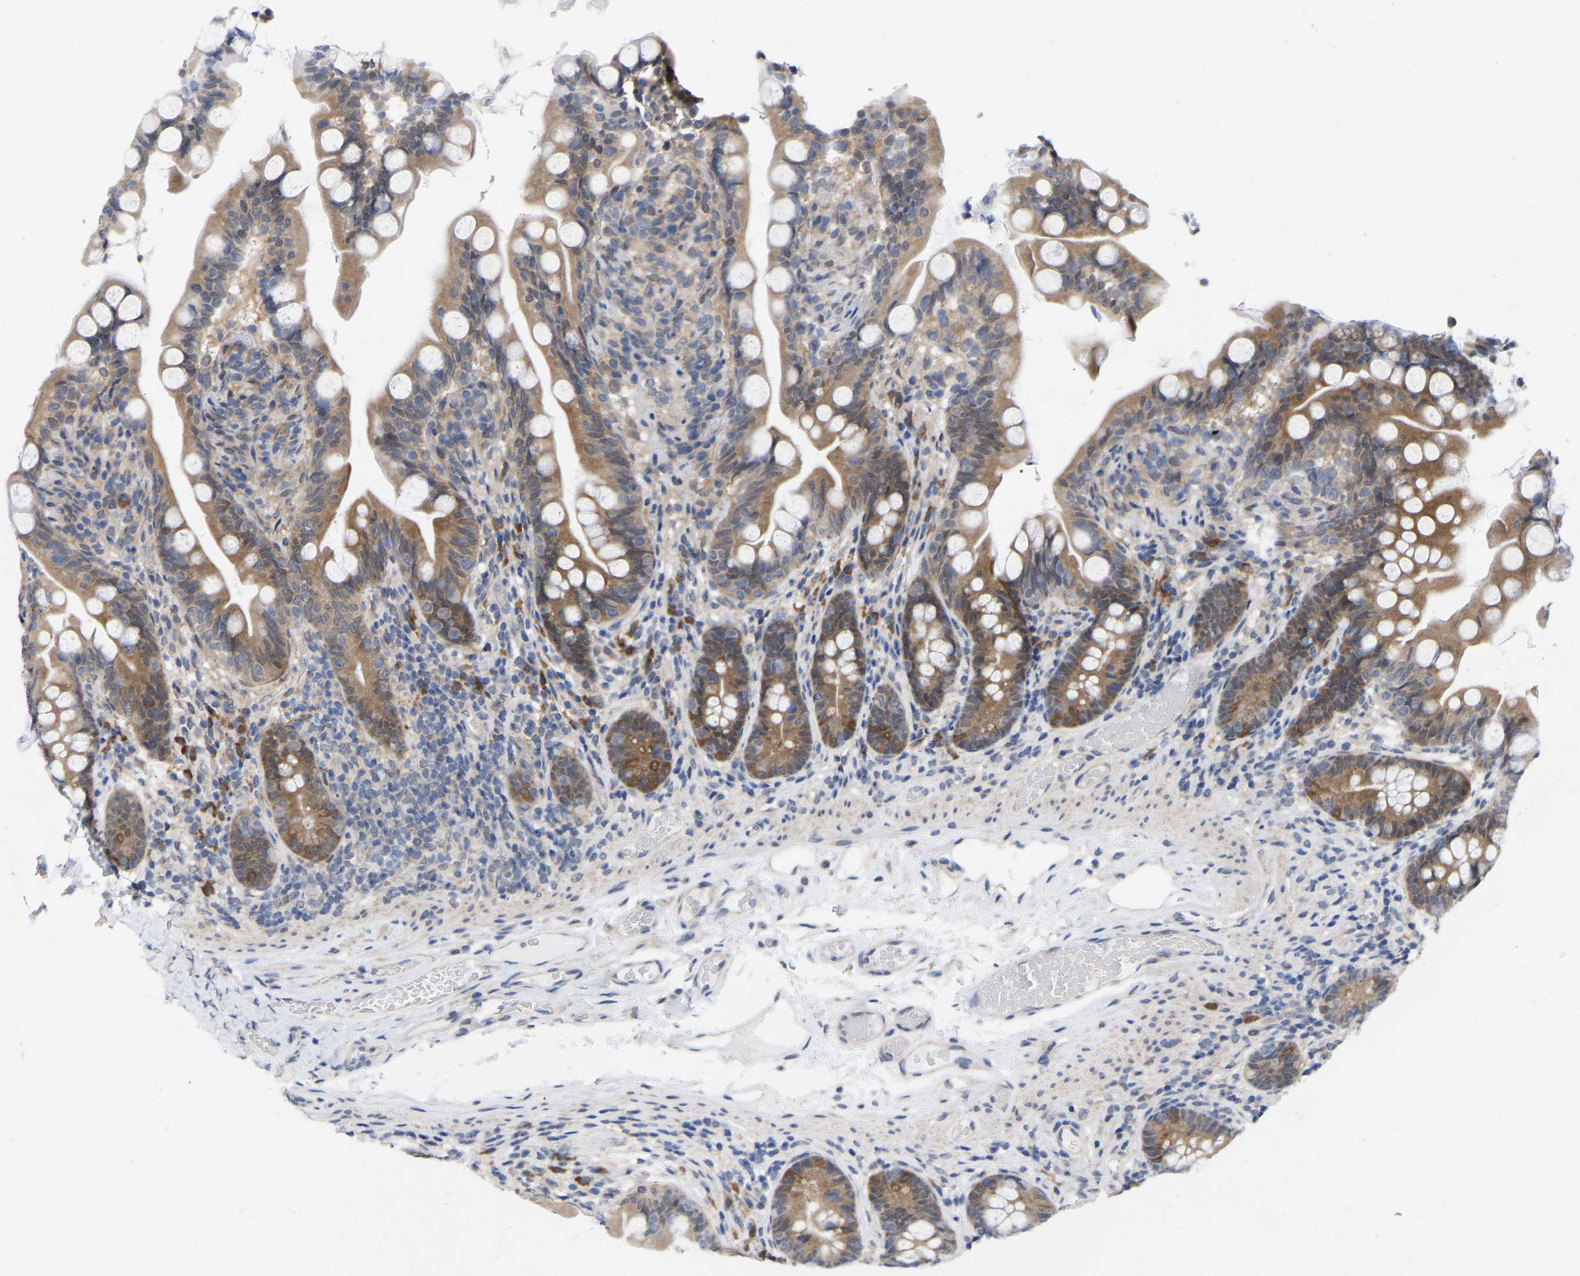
{"staining": {"intensity": "moderate", "quantity": ">75%", "location": "cytoplasmic/membranous"}, "tissue": "small intestine", "cell_type": "Glandular cells", "image_type": "normal", "snomed": [{"axis": "morphology", "description": "Normal tissue, NOS"}, {"axis": "topography", "description": "Small intestine"}], "caption": "IHC of normal human small intestine shows medium levels of moderate cytoplasmic/membranous expression in approximately >75% of glandular cells.", "gene": "UBE4B", "patient": {"sex": "female", "age": 56}}